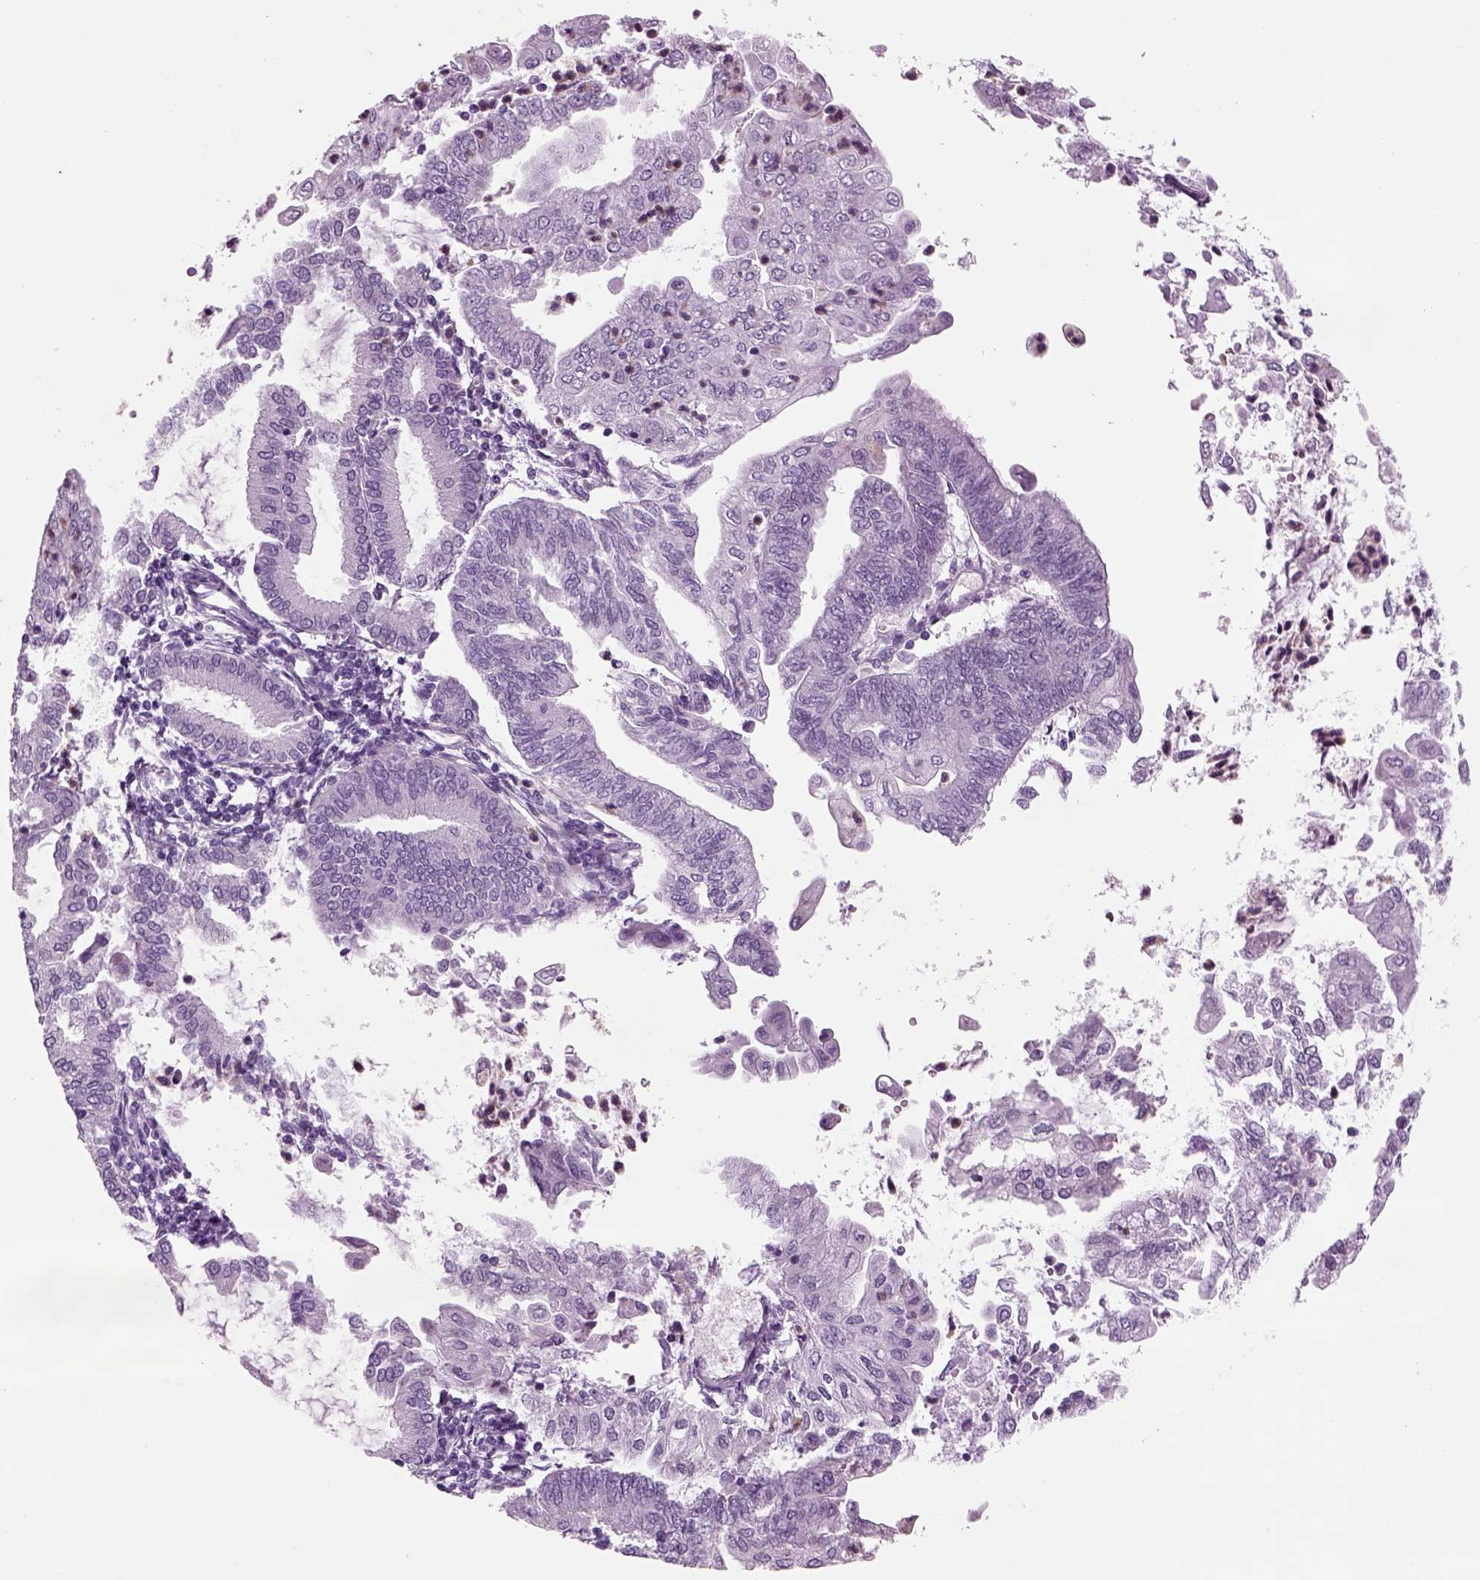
{"staining": {"intensity": "negative", "quantity": "none", "location": "none"}, "tissue": "endometrial cancer", "cell_type": "Tumor cells", "image_type": "cancer", "snomed": [{"axis": "morphology", "description": "Adenocarcinoma, NOS"}, {"axis": "topography", "description": "Endometrium"}], "caption": "Tumor cells are negative for brown protein staining in endometrial cancer (adenocarcinoma). (DAB (3,3'-diaminobenzidine) IHC, high magnification).", "gene": "CRABP1", "patient": {"sex": "female", "age": 55}}